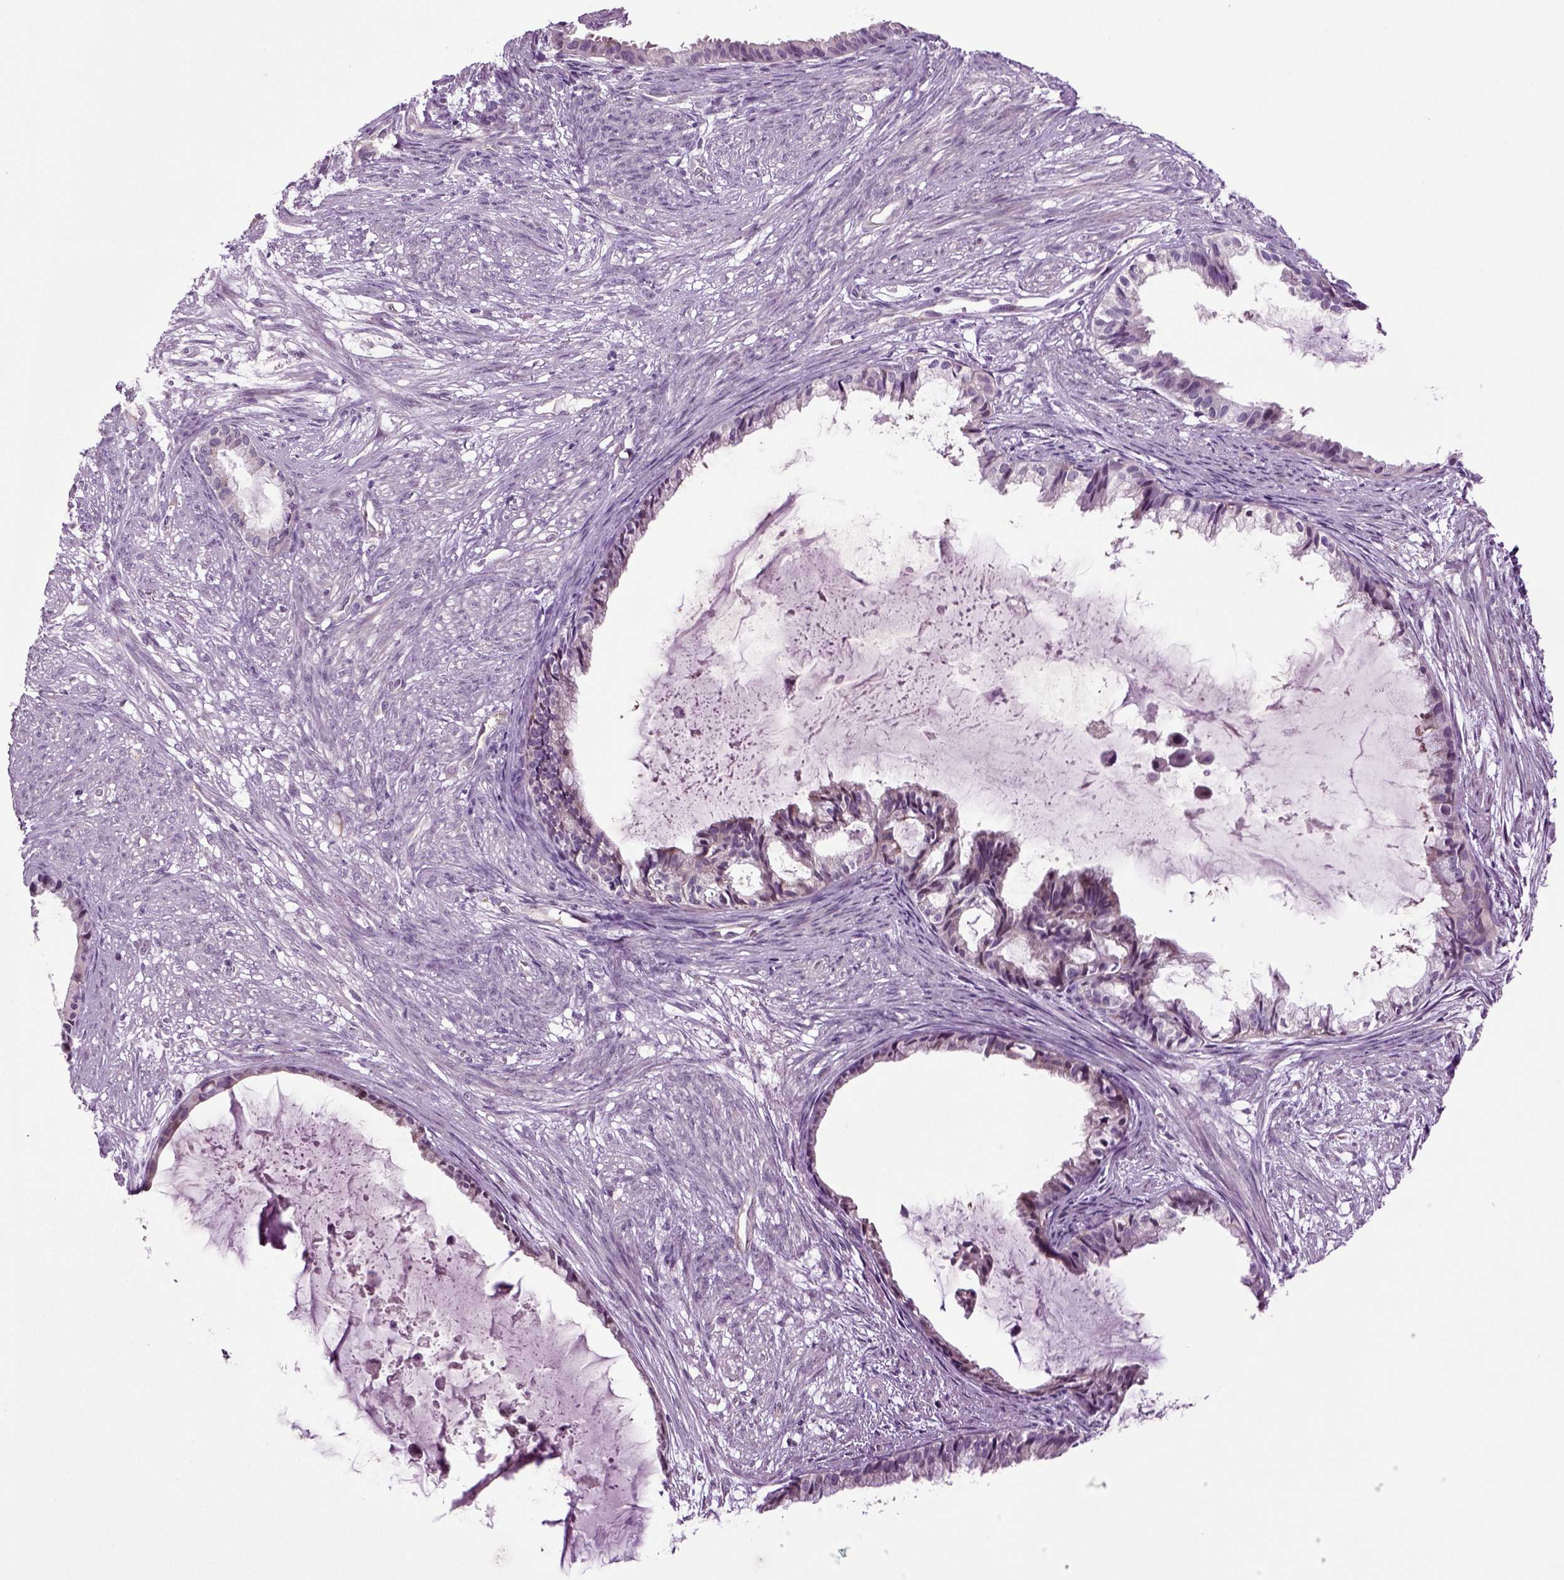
{"staining": {"intensity": "negative", "quantity": "none", "location": "none"}, "tissue": "endometrial cancer", "cell_type": "Tumor cells", "image_type": "cancer", "snomed": [{"axis": "morphology", "description": "Adenocarcinoma, NOS"}, {"axis": "topography", "description": "Endometrium"}], "caption": "Tumor cells show no significant protein expression in adenocarcinoma (endometrial).", "gene": "PLCH2", "patient": {"sex": "female", "age": 86}}